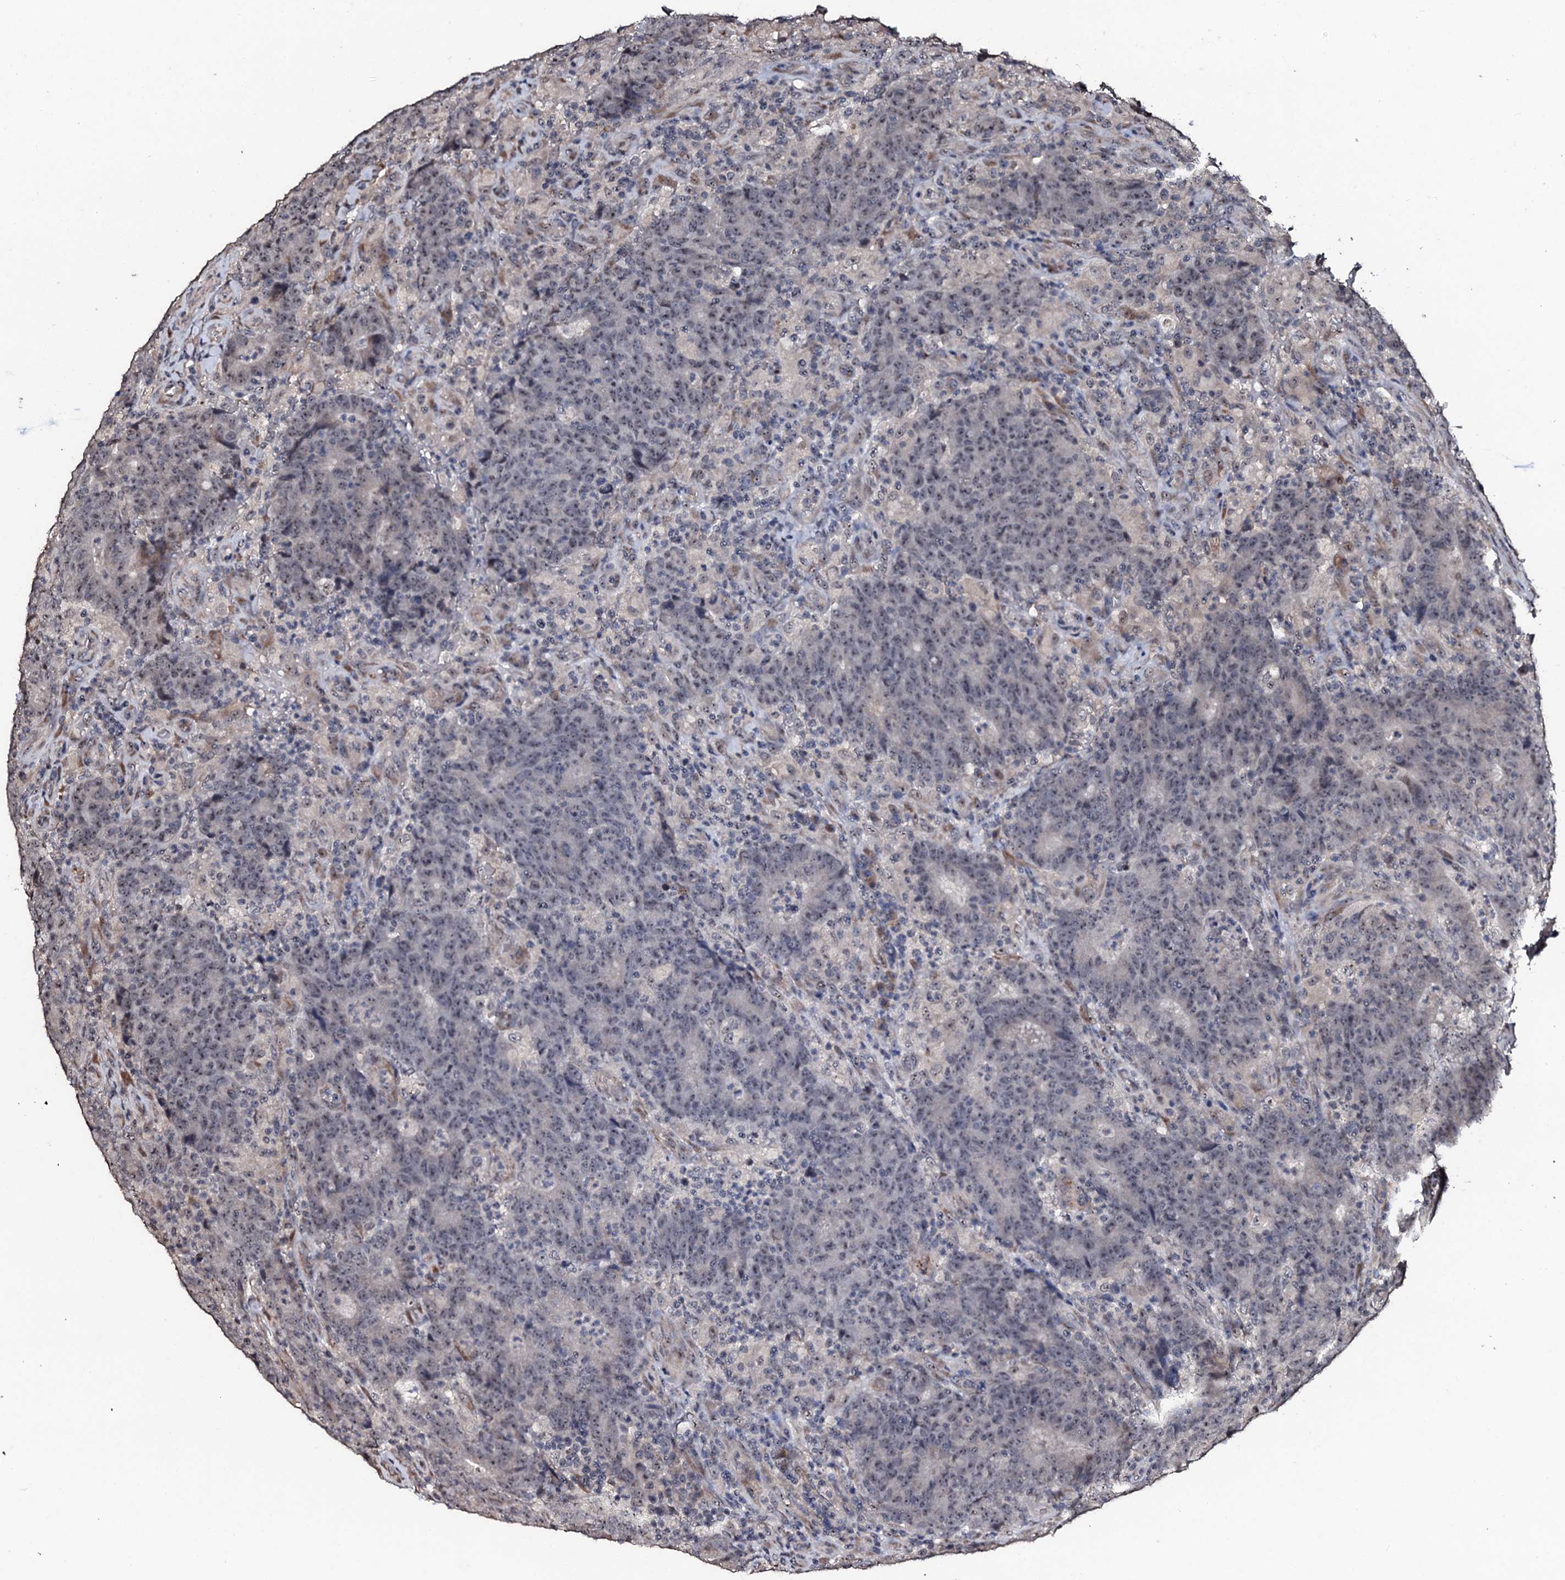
{"staining": {"intensity": "weak", "quantity": "<25%", "location": "nuclear"}, "tissue": "colorectal cancer", "cell_type": "Tumor cells", "image_type": "cancer", "snomed": [{"axis": "morphology", "description": "Adenocarcinoma, NOS"}, {"axis": "topography", "description": "Colon"}], "caption": "High power microscopy photomicrograph of an immunohistochemistry image of colorectal cancer (adenocarcinoma), revealing no significant positivity in tumor cells. (DAB immunohistochemistry (IHC) with hematoxylin counter stain).", "gene": "SUPT7L", "patient": {"sex": "female", "age": 75}}